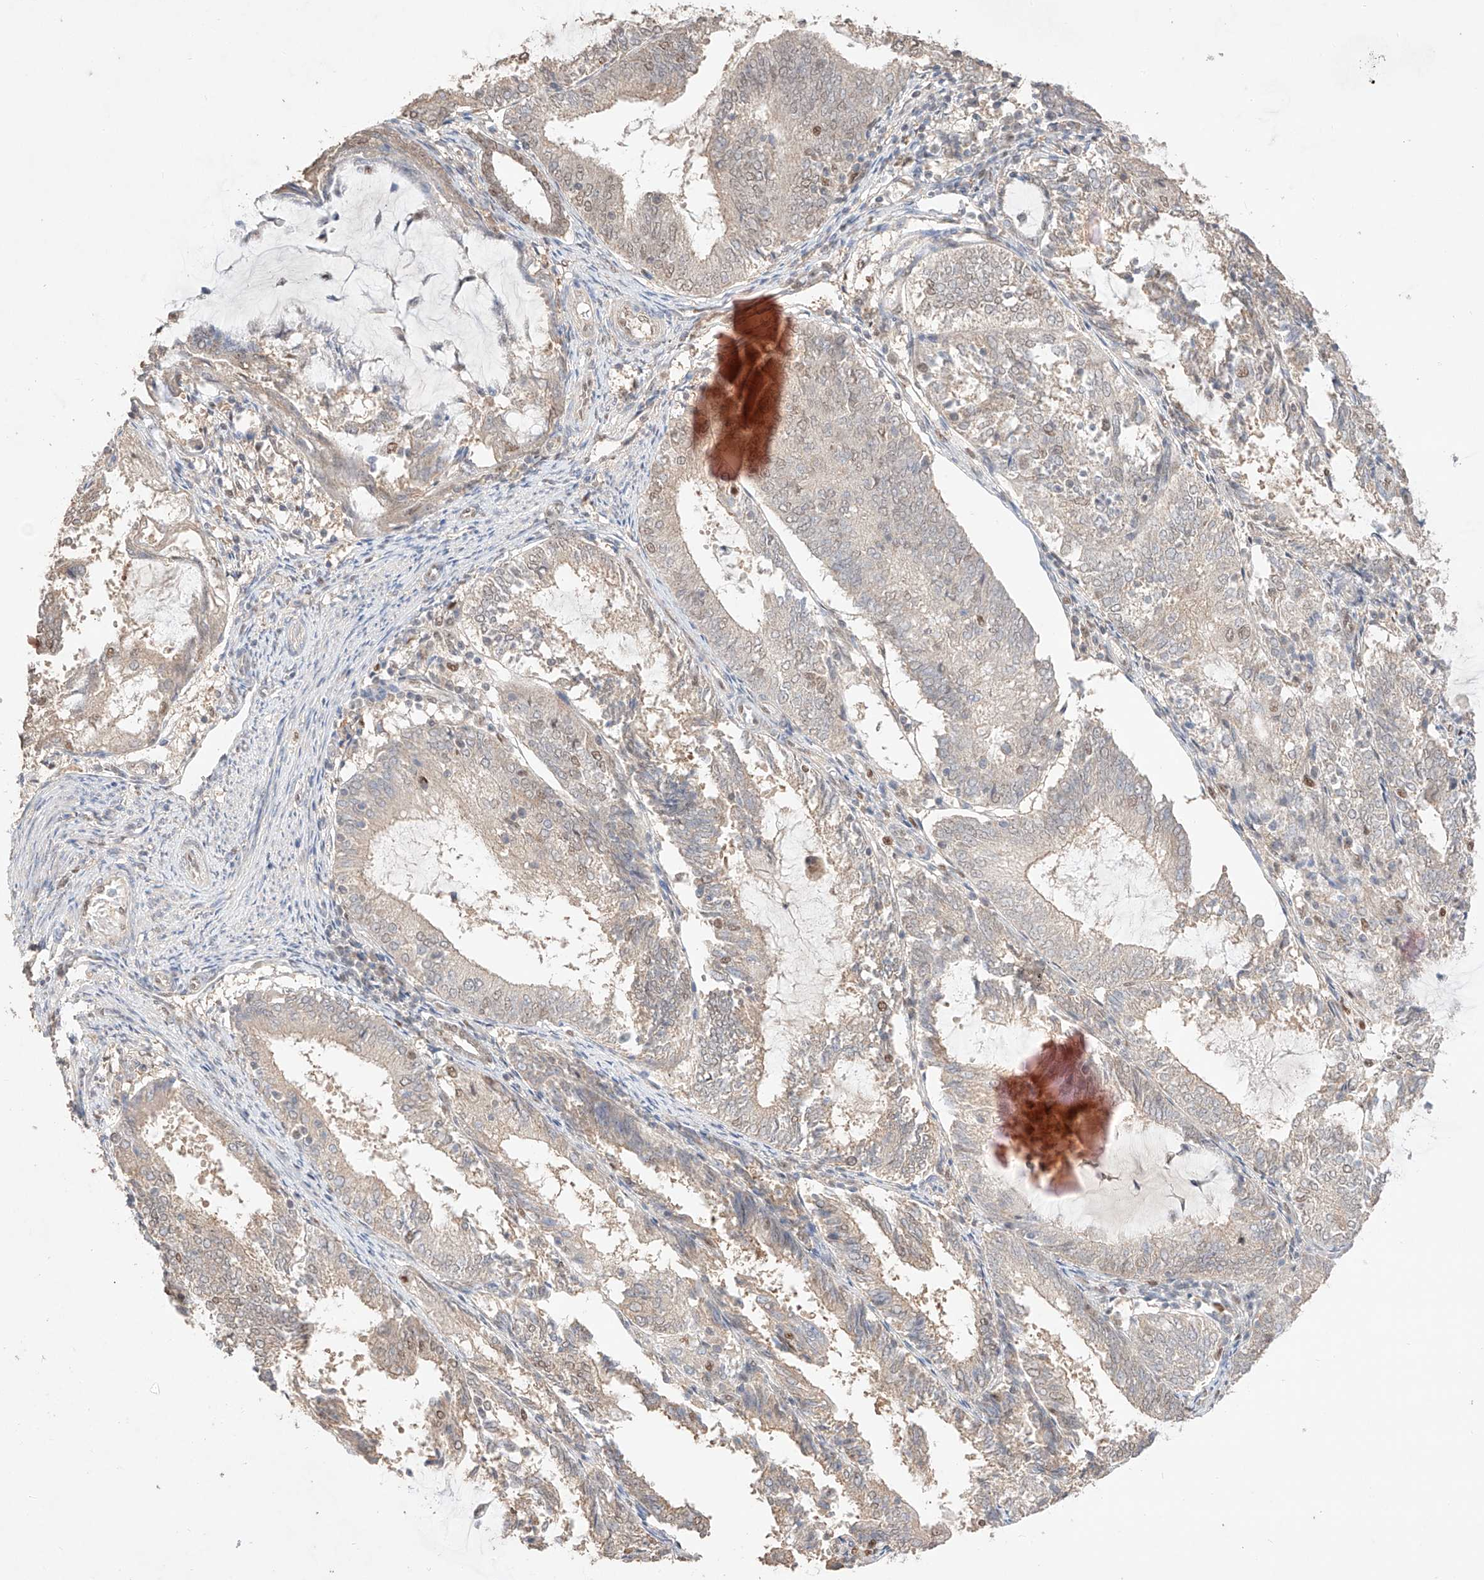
{"staining": {"intensity": "weak", "quantity": "<25%", "location": "nuclear"}, "tissue": "endometrial cancer", "cell_type": "Tumor cells", "image_type": "cancer", "snomed": [{"axis": "morphology", "description": "Adenocarcinoma, NOS"}, {"axis": "topography", "description": "Endometrium"}], "caption": "This is an immunohistochemistry (IHC) image of human endometrial cancer (adenocarcinoma). There is no staining in tumor cells.", "gene": "APIP", "patient": {"sex": "female", "age": 81}}